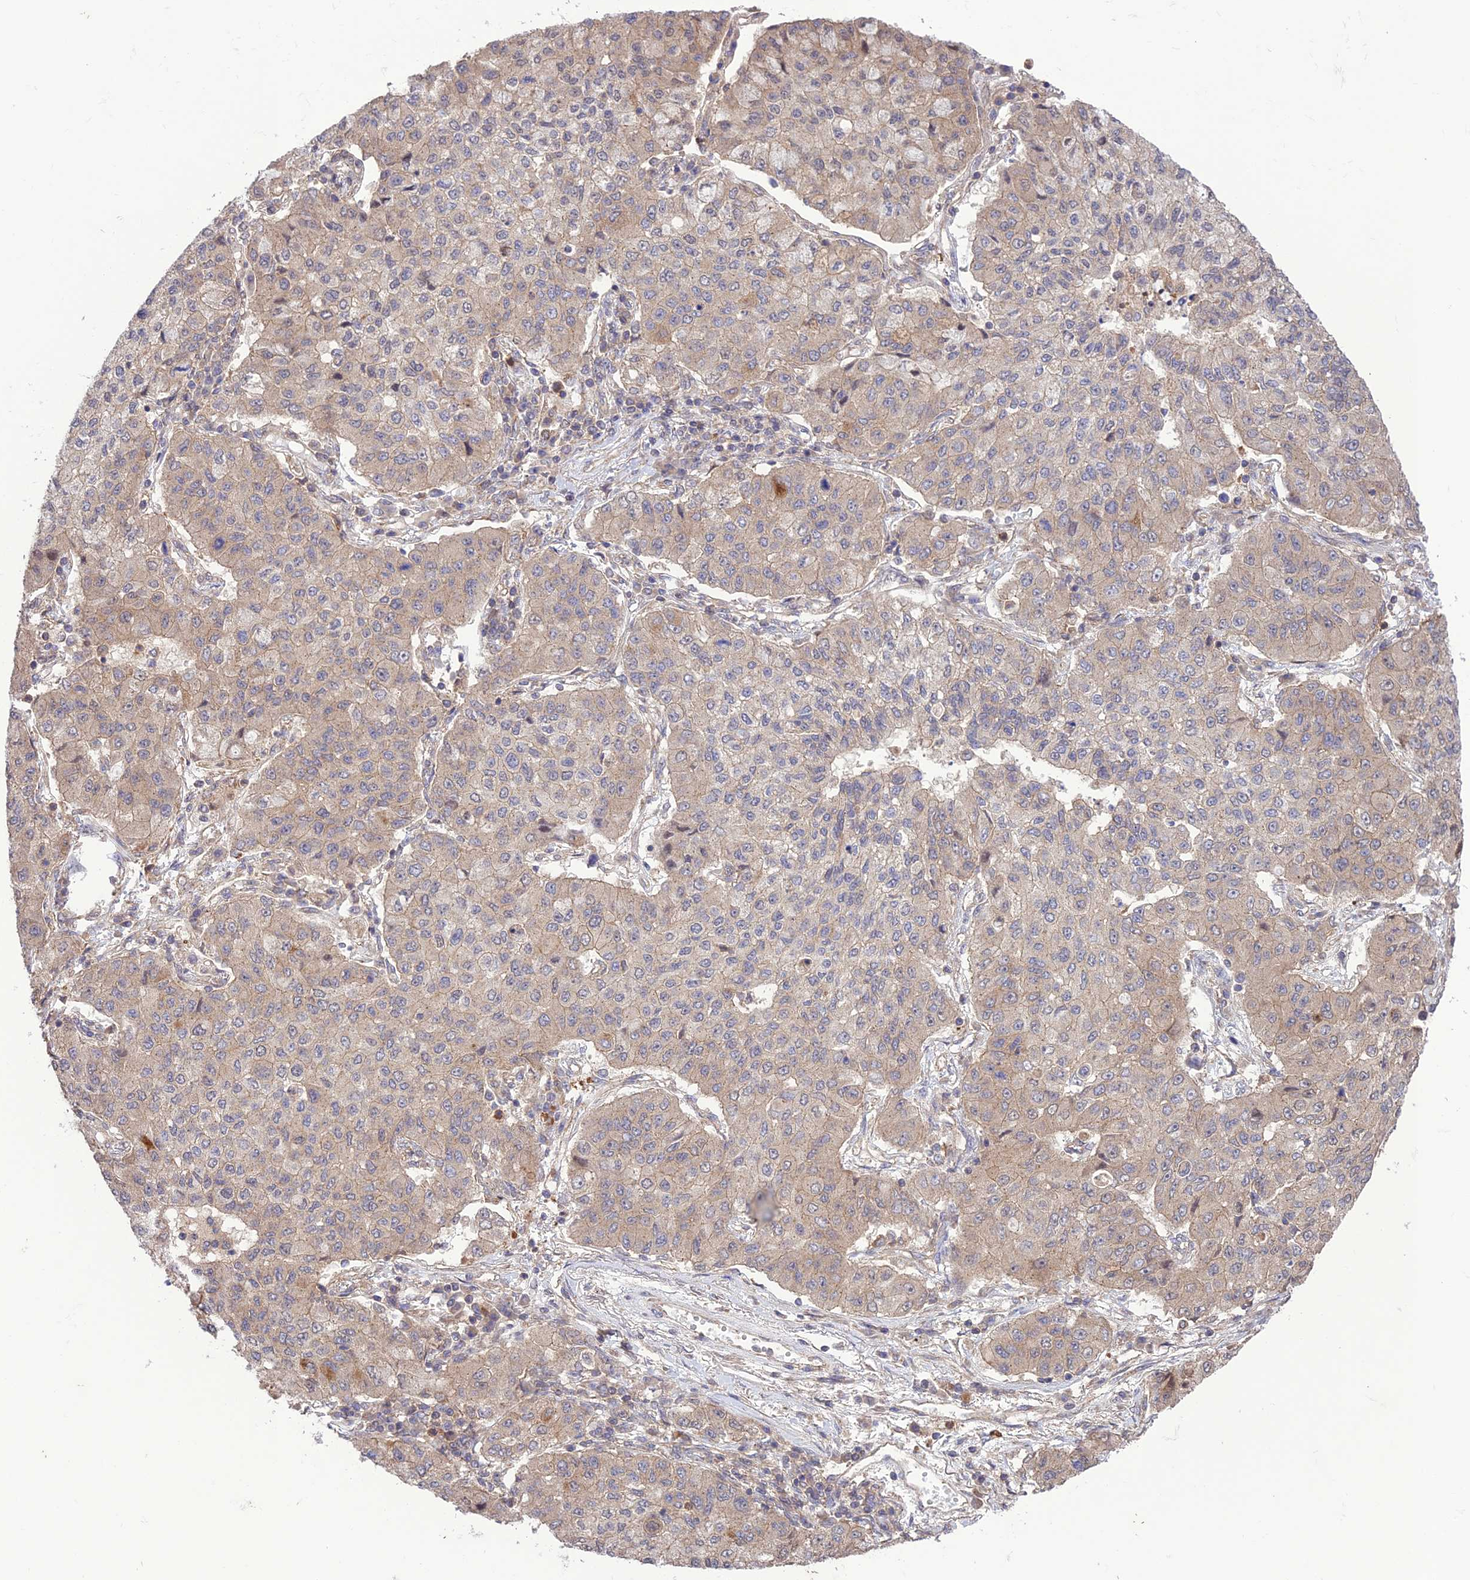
{"staining": {"intensity": "weak", "quantity": "25%-75%", "location": "cytoplasmic/membranous"}, "tissue": "lung cancer", "cell_type": "Tumor cells", "image_type": "cancer", "snomed": [{"axis": "morphology", "description": "Squamous cell carcinoma, NOS"}, {"axis": "topography", "description": "Lung"}], "caption": "Weak cytoplasmic/membranous staining is identified in about 25%-75% of tumor cells in lung squamous cell carcinoma. The protein of interest is stained brown, and the nuclei are stained in blue (DAB (3,3'-diaminobenzidine) IHC with brightfield microscopy, high magnification).", "gene": "FCHSD1", "patient": {"sex": "male", "age": 74}}